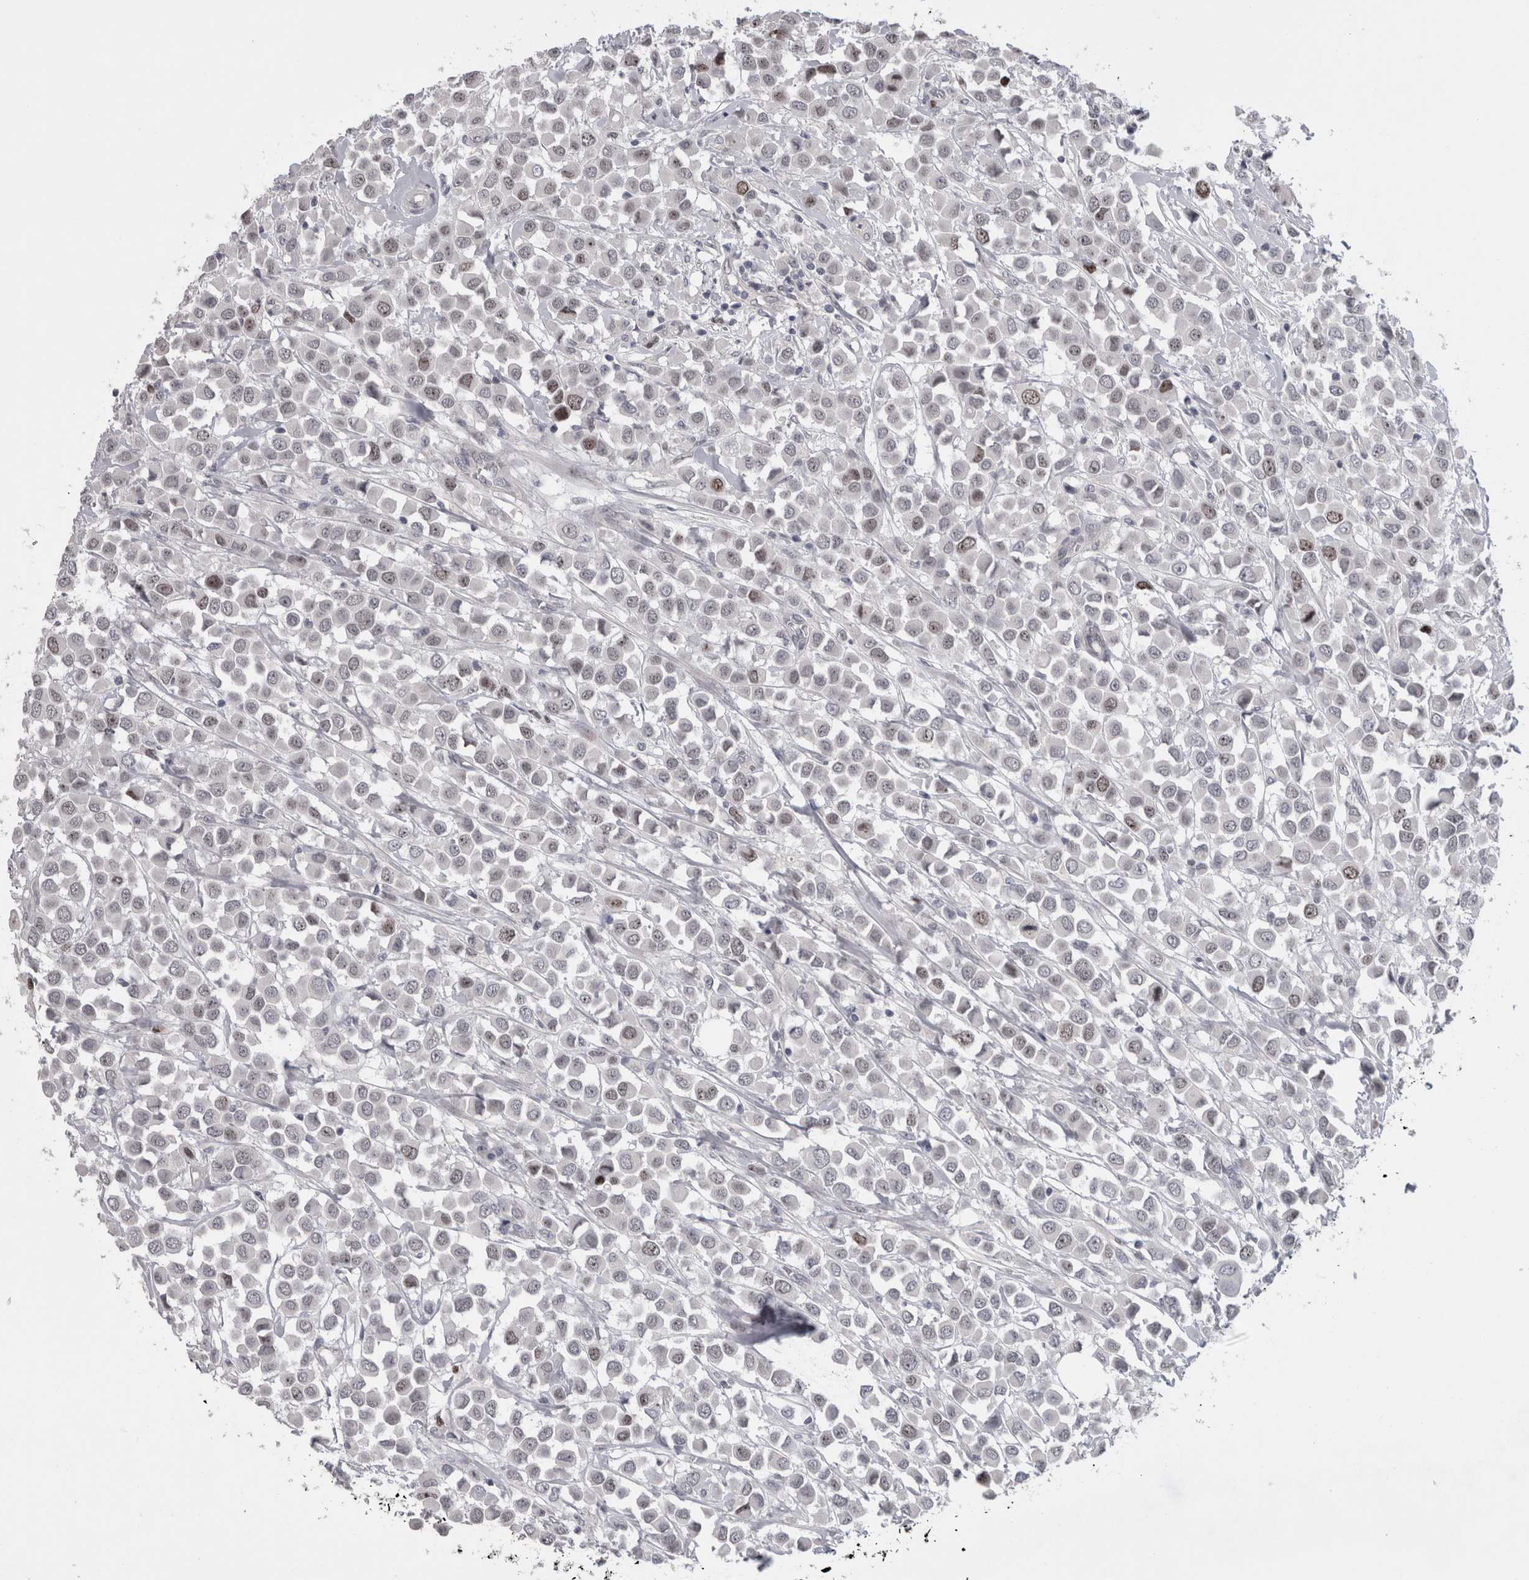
{"staining": {"intensity": "weak", "quantity": ">75%", "location": "nuclear"}, "tissue": "breast cancer", "cell_type": "Tumor cells", "image_type": "cancer", "snomed": [{"axis": "morphology", "description": "Duct carcinoma"}, {"axis": "topography", "description": "Breast"}], "caption": "Brown immunohistochemical staining in breast cancer displays weak nuclear staining in about >75% of tumor cells.", "gene": "KIF18B", "patient": {"sex": "female", "age": 61}}